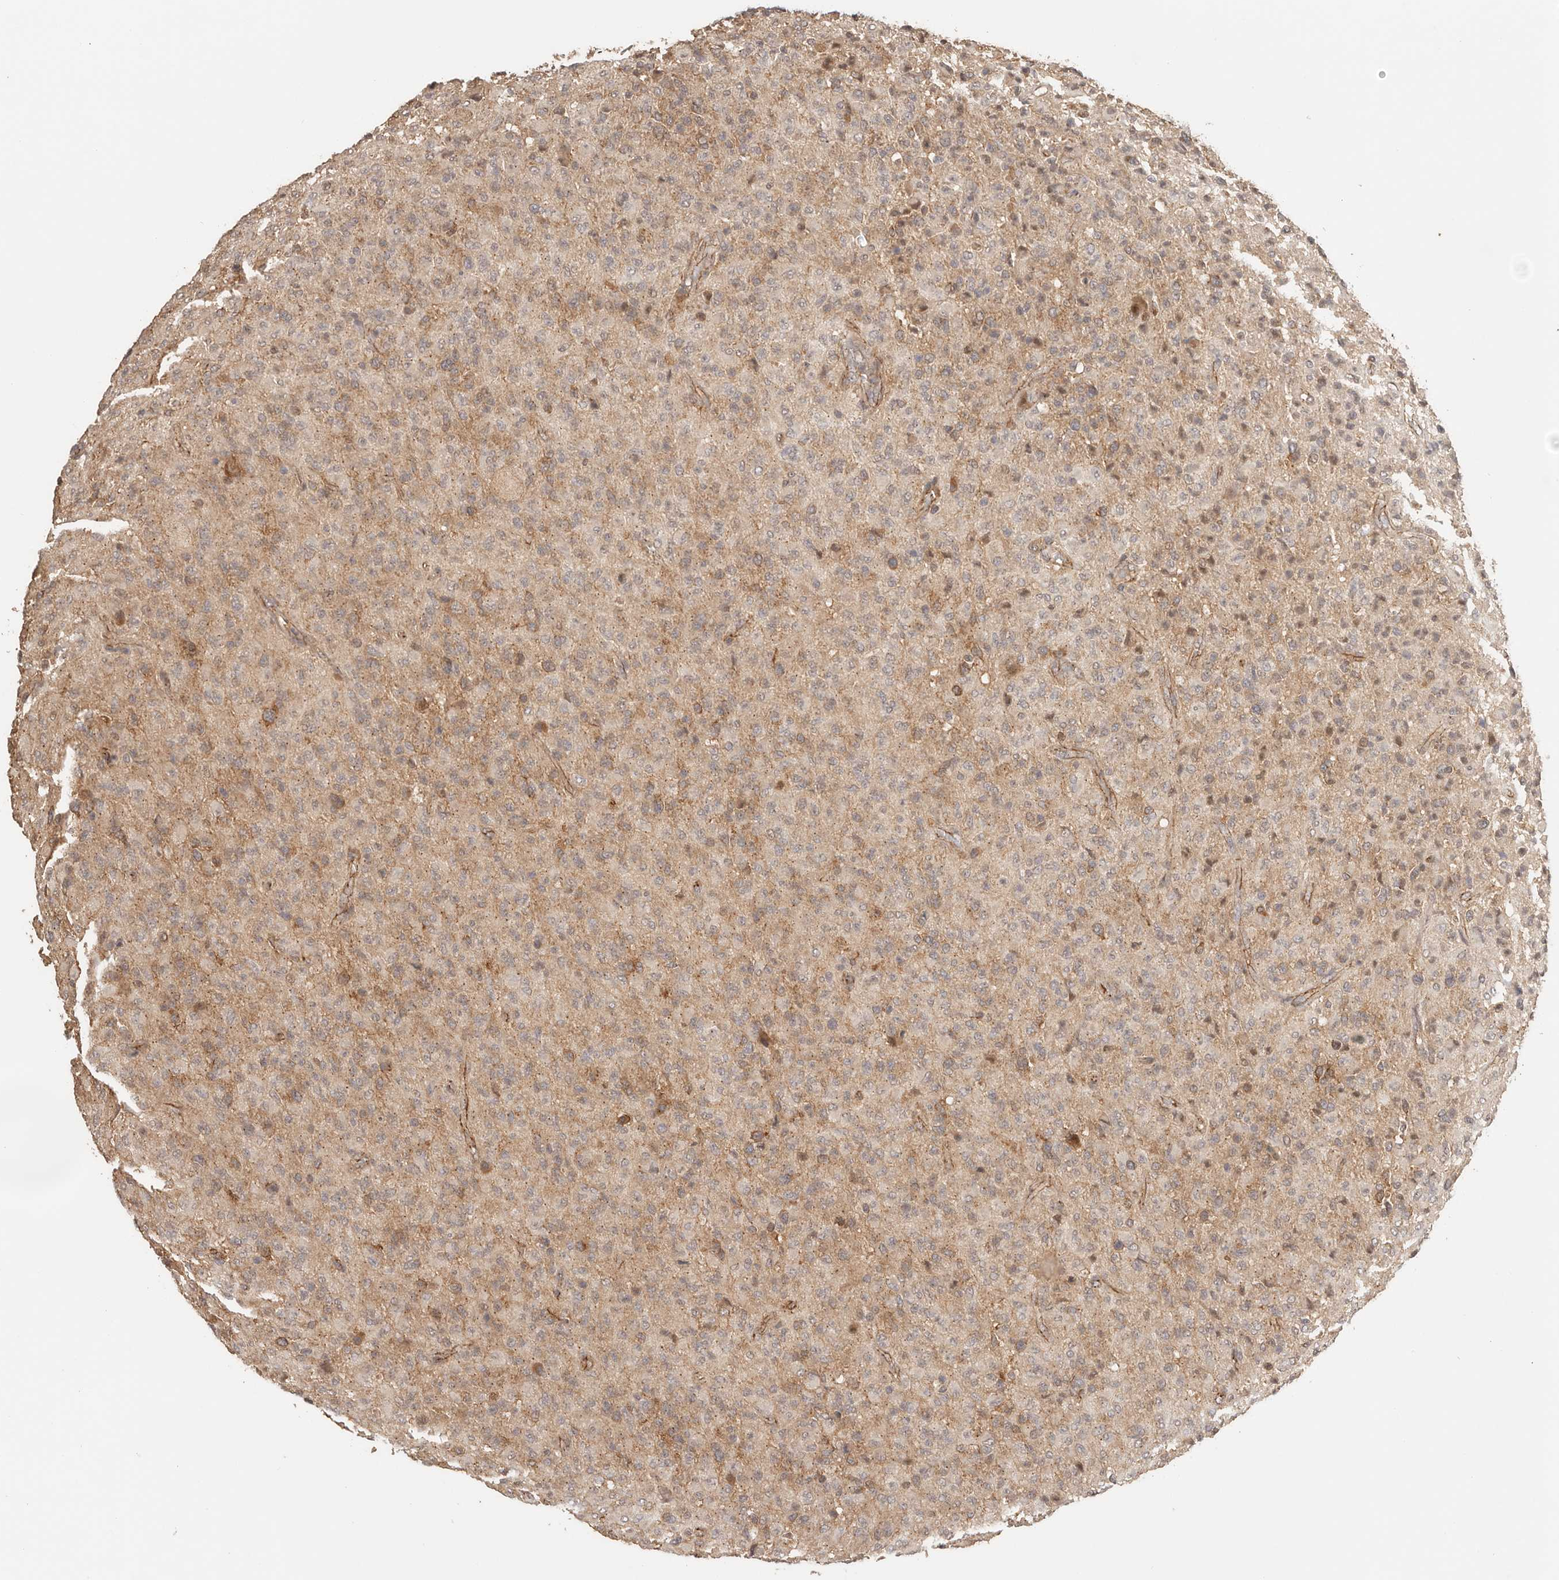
{"staining": {"intensity": "weak", "quantity": ">75%", "location": "cytoplasmic/membranous"}, "tissue": "glioma", "cell_type": "Tumor cells", "image_type": "cancer", "snomed": [{"axis": "morphology", "description": "Glioma, malignant, High grade"}, {"axis": "topography", "description": "Brain"}], "caption": "Protein staining of malignant glioma (high-grade) tissue exhibits weak cytoplasmic/membranous positivity in about >75% of tumor cells.", "gene": "AFDN", "patient": {"sex": "female", "age": 57}}